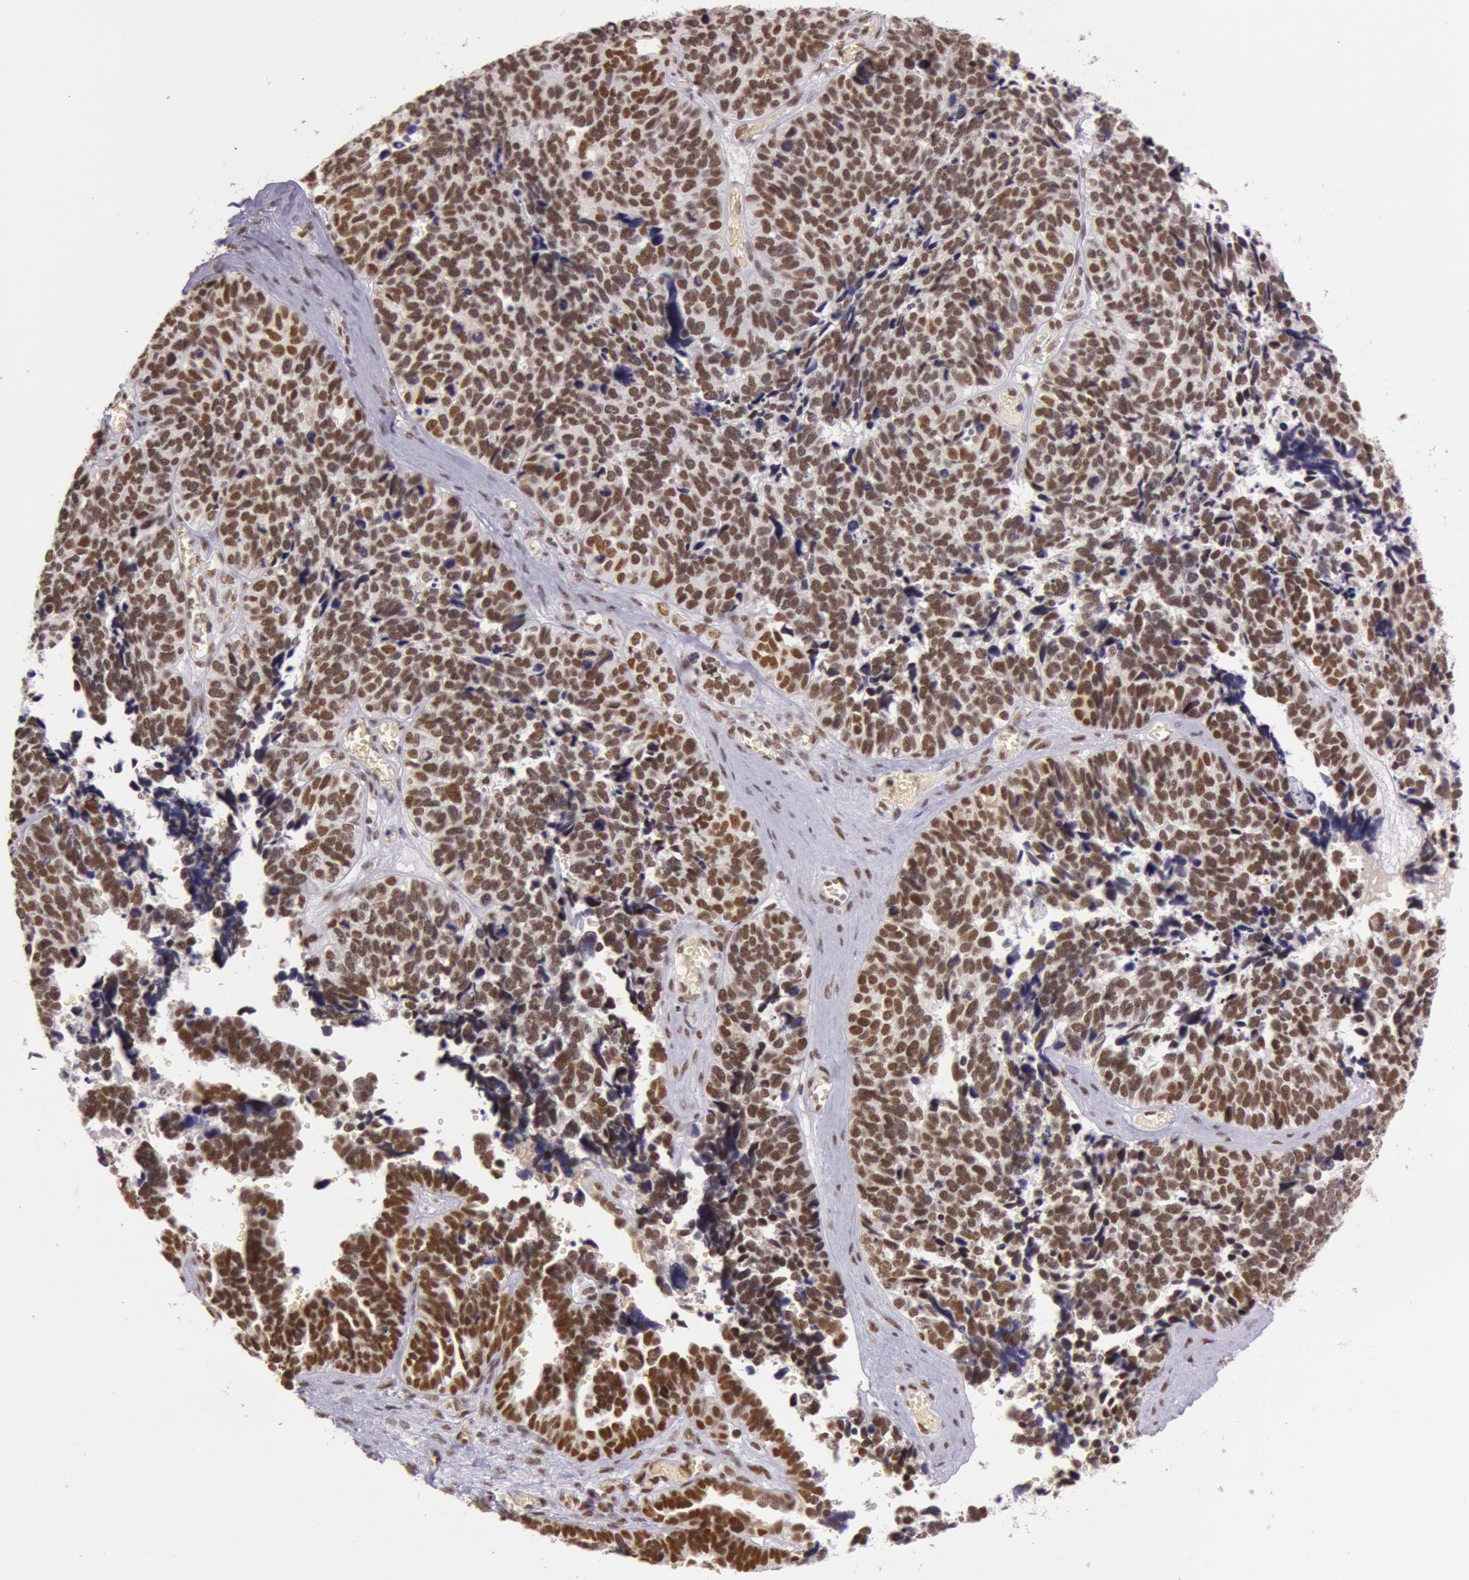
{"staining": {"intensity": "strong", "quantity": ">75%", "location": "nuclear"}, "tissue": "ovarian cancer", "cell_type": "Tumor cells", "image_type": "cancer", "snomed": [{"axis": "morphology", "description": "Cystadenocarcinoma, serous, NOS"}, {"axis": "topography", "description": "Ovary"}], "caption": "Protein expression analysis of human ovarian cancer (serous cystadenocarcinoma) reveals strong nuclear positivity in approximately >75% of tumor cells.", "gene": "NBN", "patient": {"sex": "female", "age": 77}}